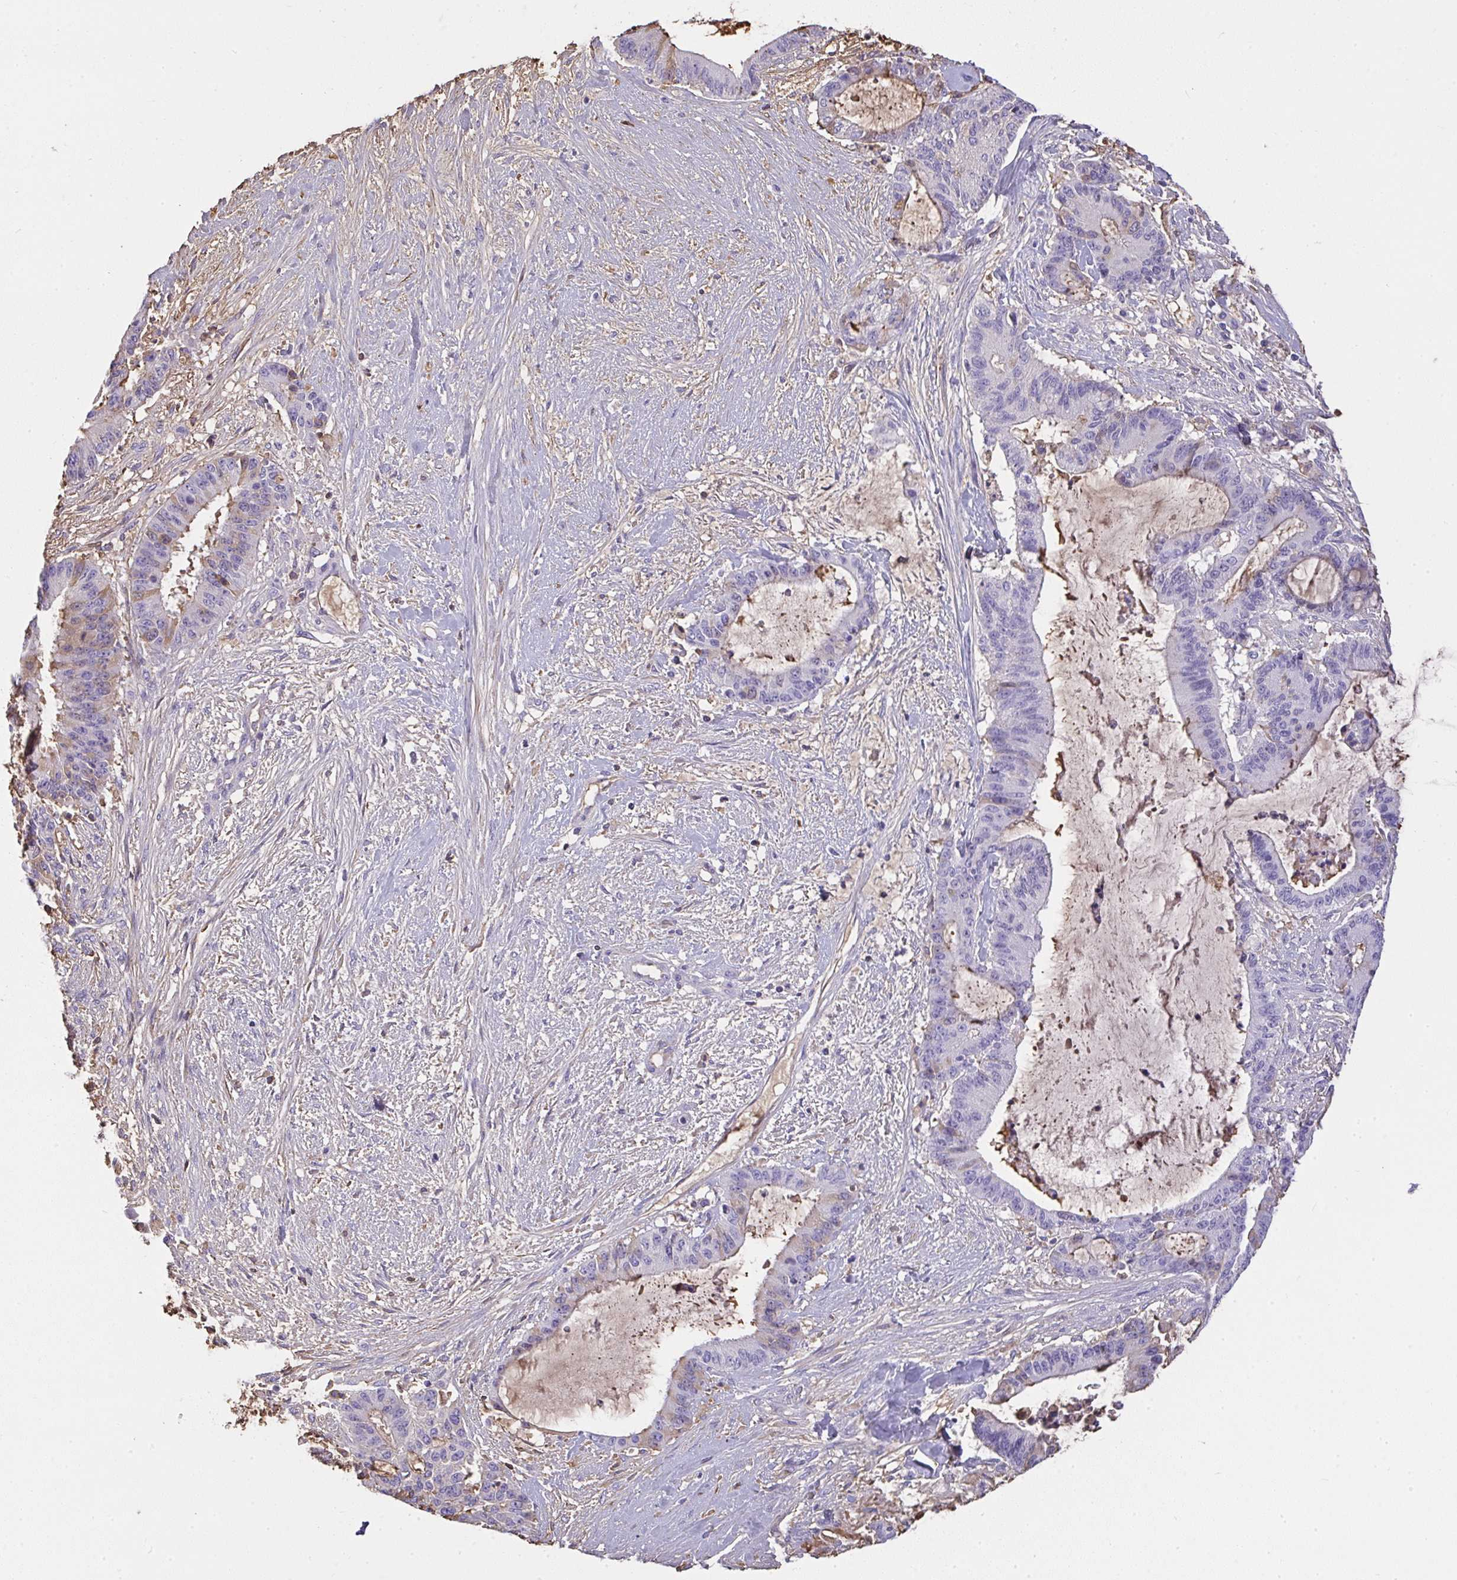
{"staining": {"intensity": "weak", "quantity": "<25%", "location": "cytoplasmic/membranous"}, "tissue": "liver cancer", "cell_type": "Tumor cells", "image_type": "cancer", "snomed": [{"axis": "morphology", "description": "Normal tissue, NOS"}, {"axis": "morphology", "description": "Cholangiocarcinoma"}, {"axis": "topography", "description": "Liver"}, {"axis": "topography", "description": "Peripheral nerve tissue"}], "caption": "Liver cholangiocarcinoma stained for a protein using IHC reveals no positivity tumor cells.", "gene": "SMYD5", "patient": {"sex": "female", "age": 73}}